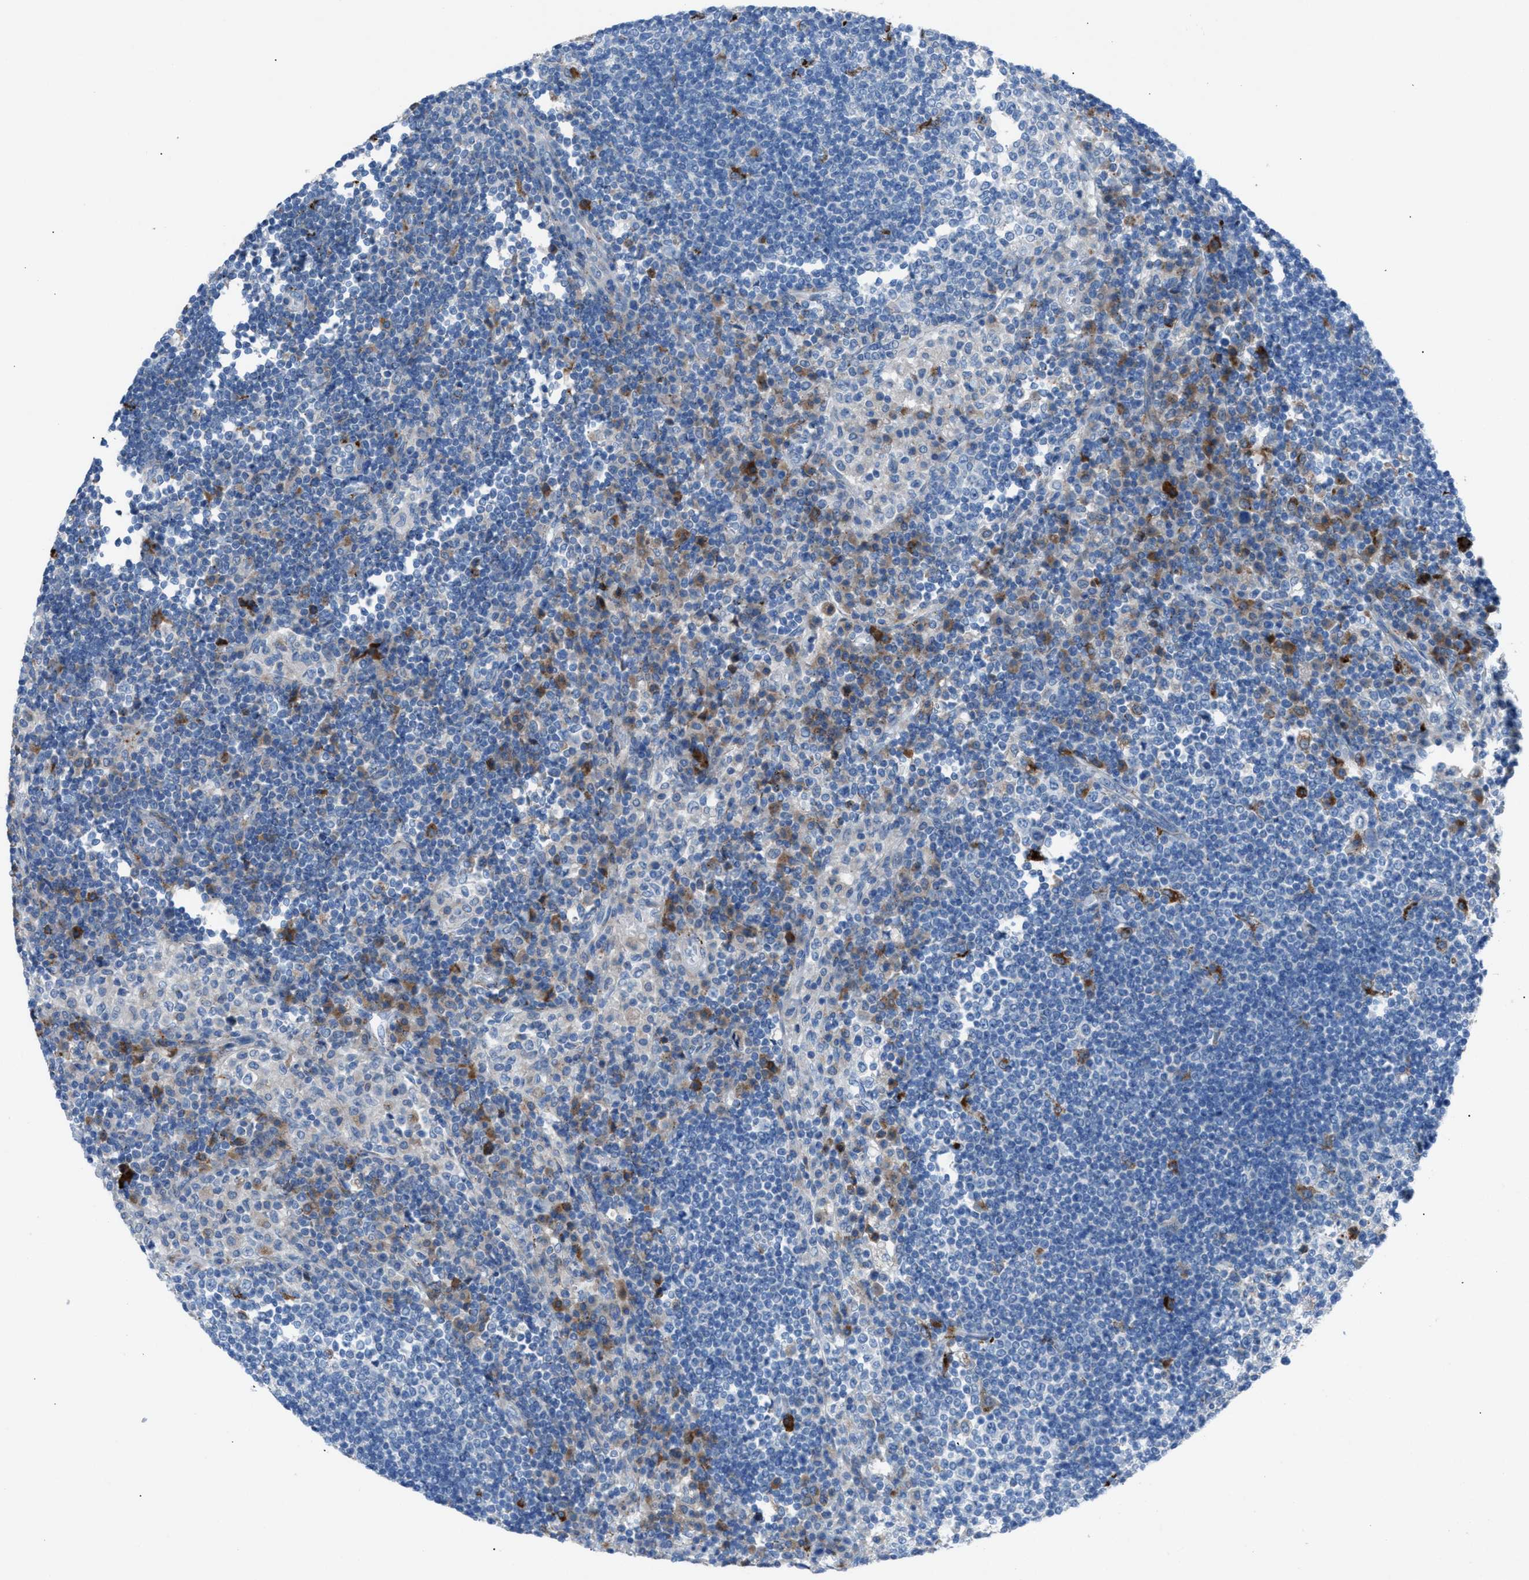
{"staining": {"intensity": "negative", "quantity": "none", "location": "none"}, "tissue": "lymph node", "cell_type": "Germinal center cells", "image_type": "normal", "snomed": [{"axis": "morphology", "description": "Normal tissue, NOS"}, {"axis": "topography", "description": "Lymph node"}], "caption": "High magnification brightfield microscopy of normal lymph node stained with DAB (3,3'-diaminobenzidine) (brown) and counterstained with hematoxylin (blue): germinal center cells show no significant positivity.", "gene": "CD1B", "patient": {"sex": "female", "age": 53}}